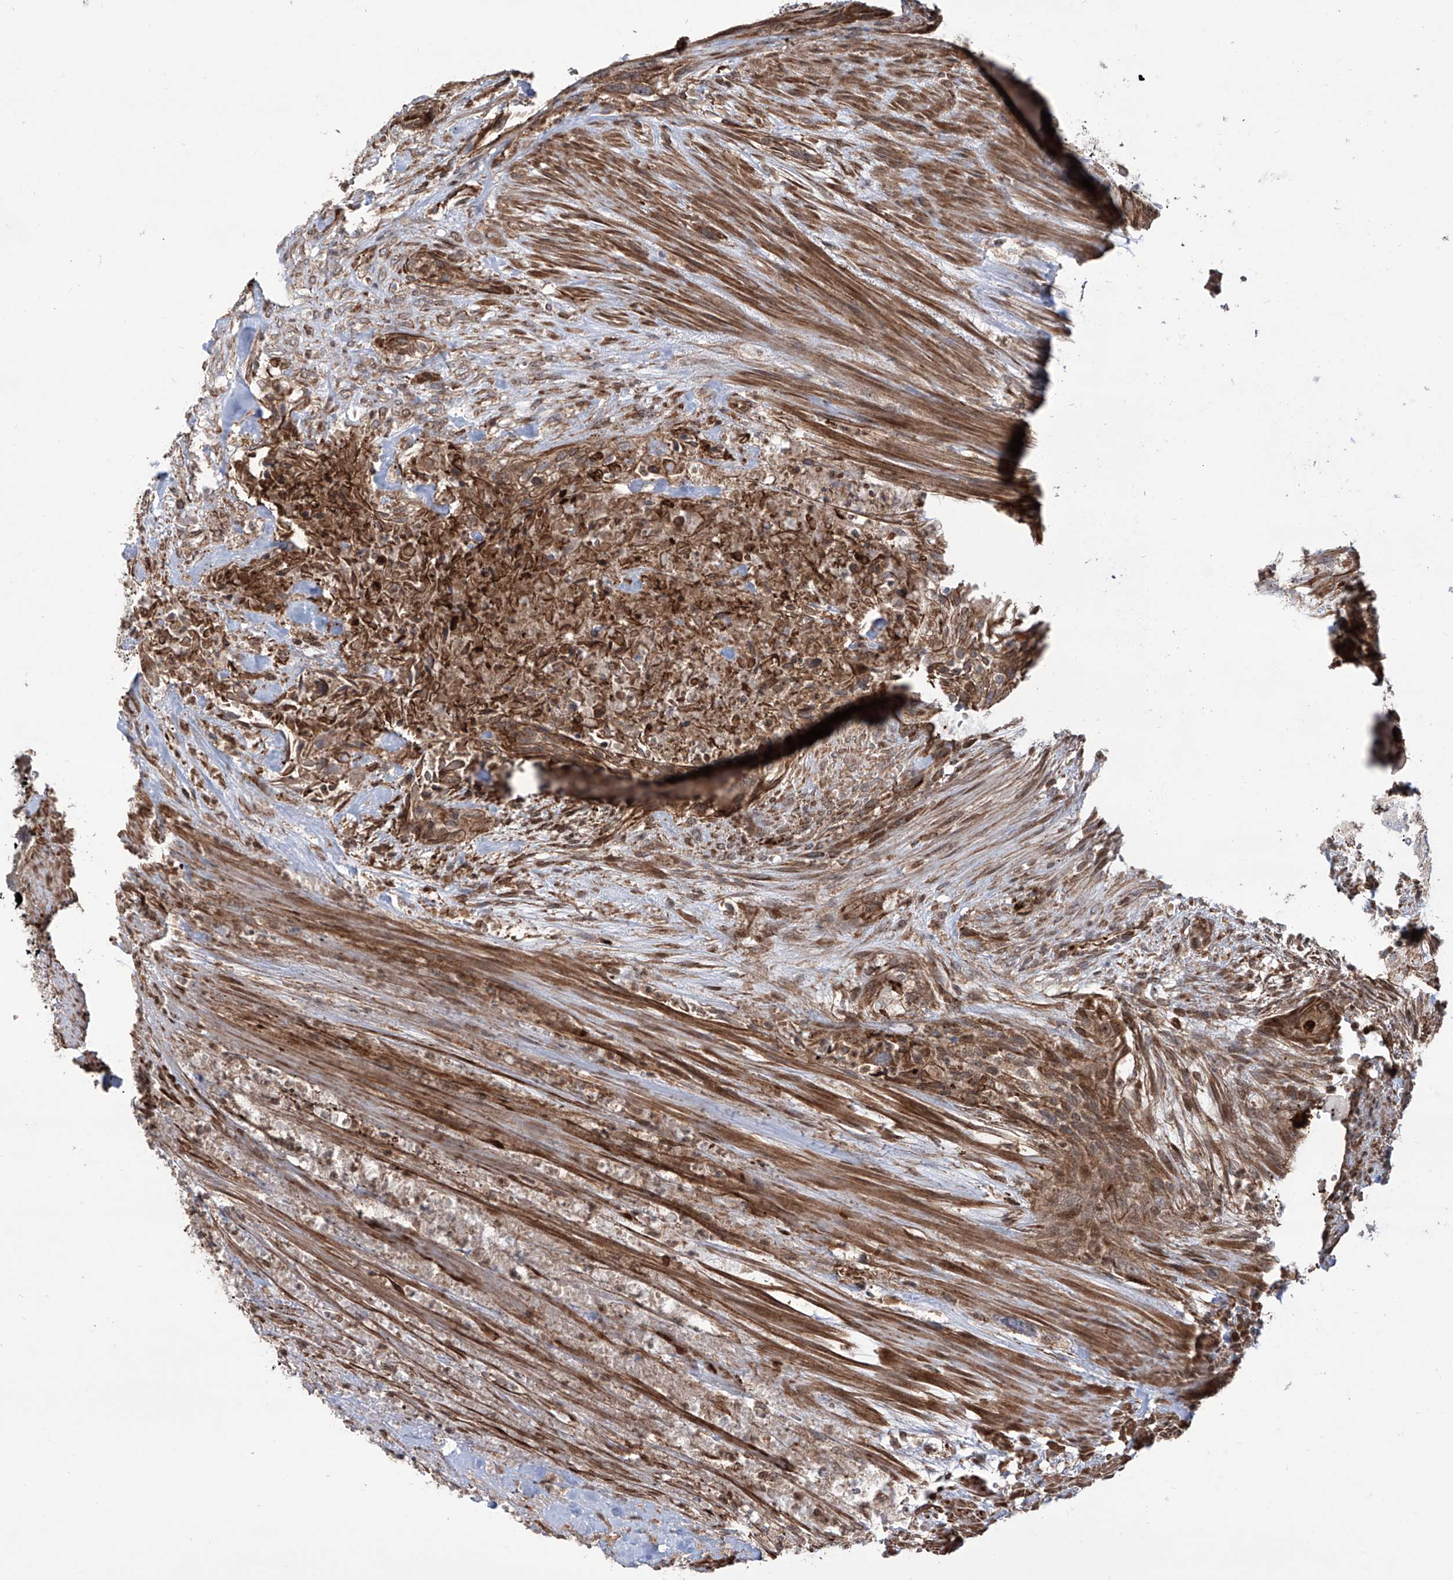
{"staining": {"intensity": "moderate", "quantity": ">75%", "location": "cytoplasmic/membranous"}, "tissue": "urothelial cancer", "cell_type": "Tumor cells", "image_type": "cancer", "snomed": [{"axis": "morphology", "description": "Urothelial carcinoma, High grade"}, {"axis": "topography", "description": "Urinary bladder"}], "caption": "Protein analysis of urothelial carcinoma (high-grade) tissue shows moderate cytoplasmic/membranous positivity in approximately >75% of tumor cells.", "gene": "APAF1", "patient": {"sex": "male", "age": 35}}